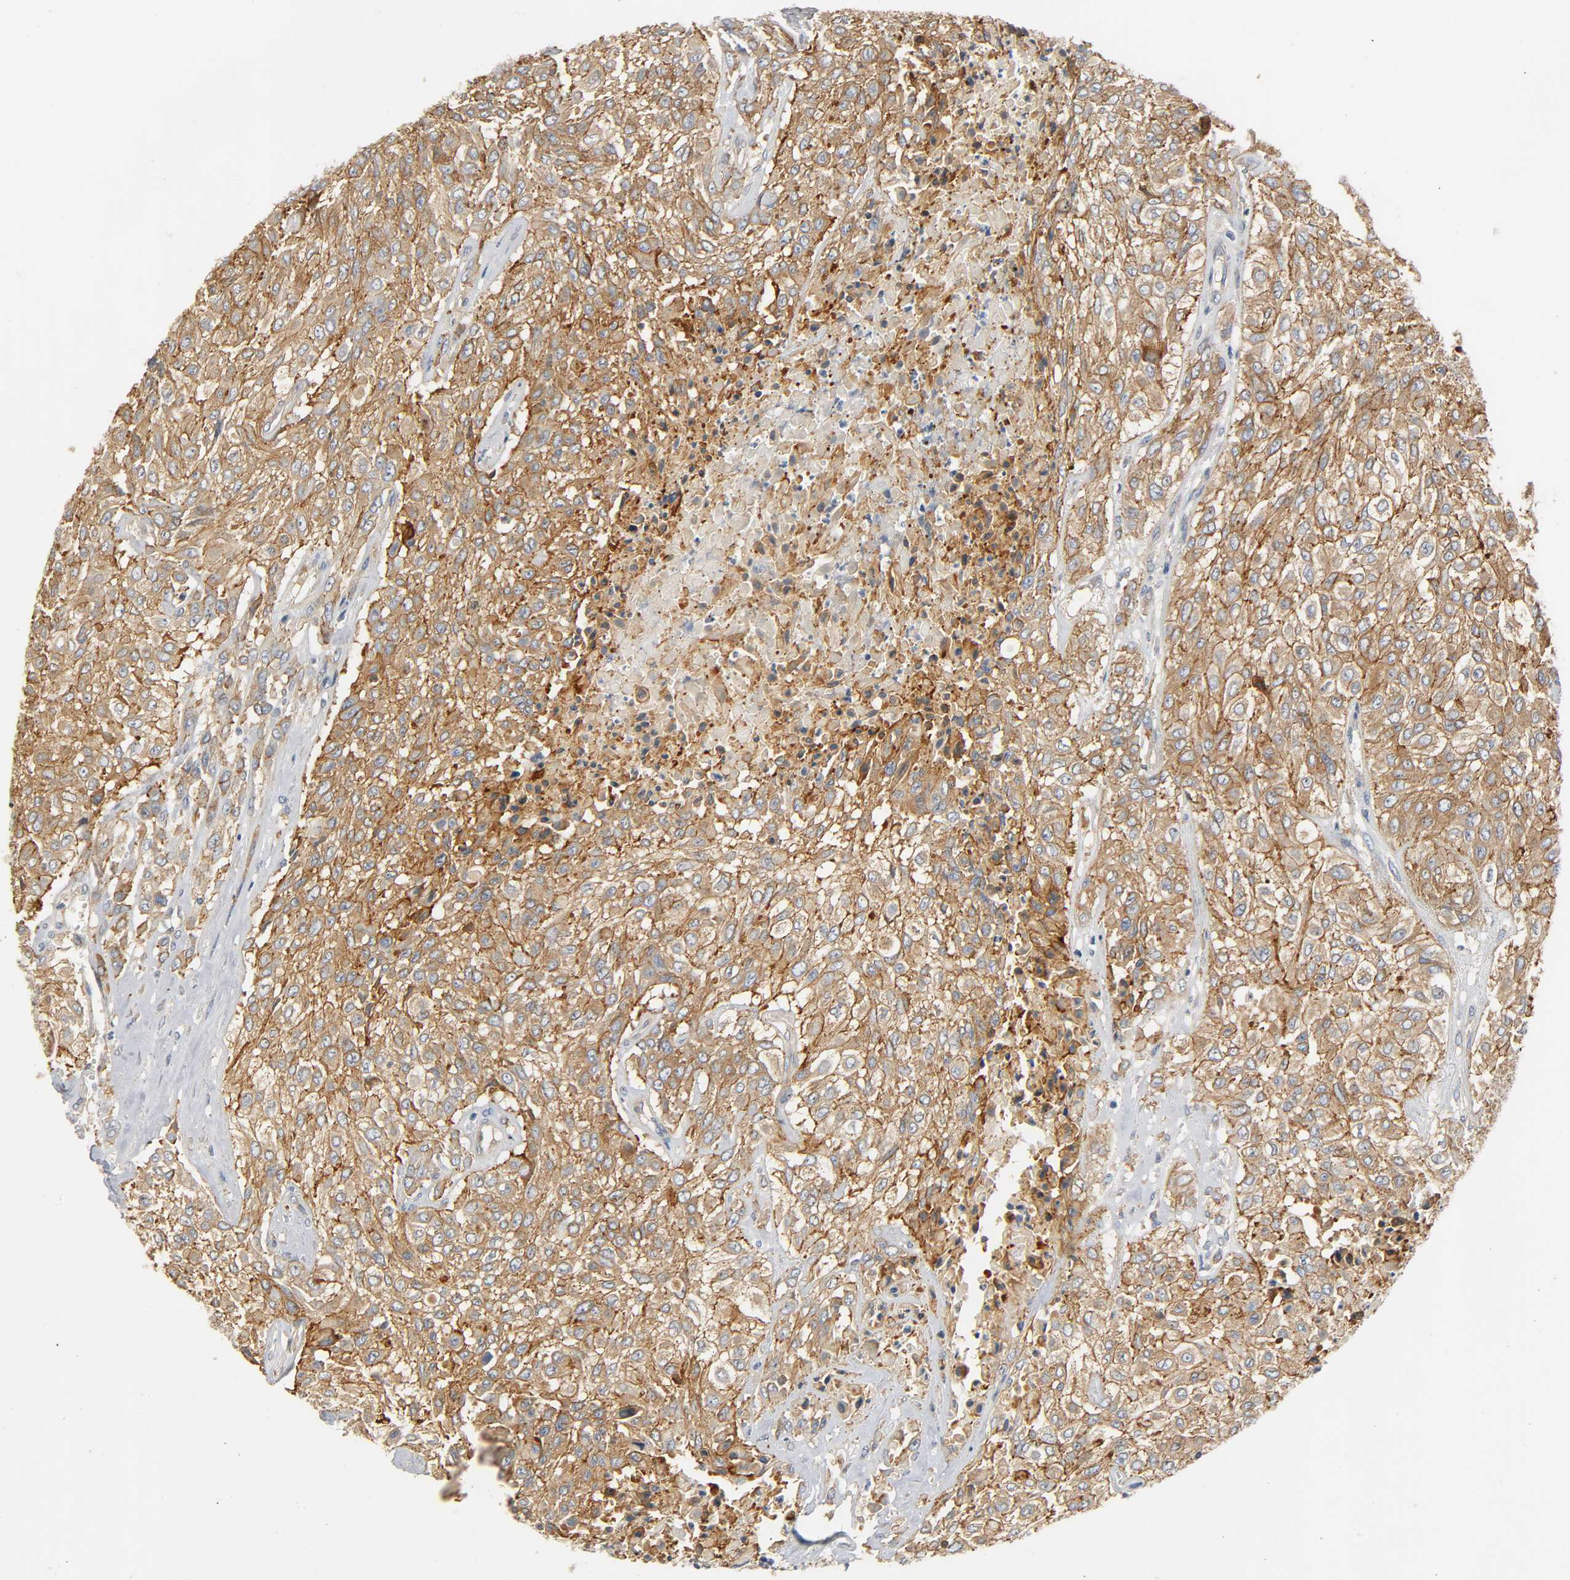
{"staining": {"intensity": "strong", "quantity": ">75%", "location": "cytoplasmic/membranous"}, "tissue": "urothelial cancer", "cell_type": "Tumor cells", "image_type": "cancer", "snomed": [{"axis": "morphology", "description": "Urothelial carcinoma, High grade"}, {"axis": "topography", "description": "Urinary bladder"}], "caption": "Tumor cells display high levels of strong cytoplasmic/membranous expression in about >75% of cells in human urothelial cancer. (DAB IHC, brown staining for protein, blue staining for nuclei).", "gene": "ARPC1A", "patient": {"sex": "male", "age": 57}}